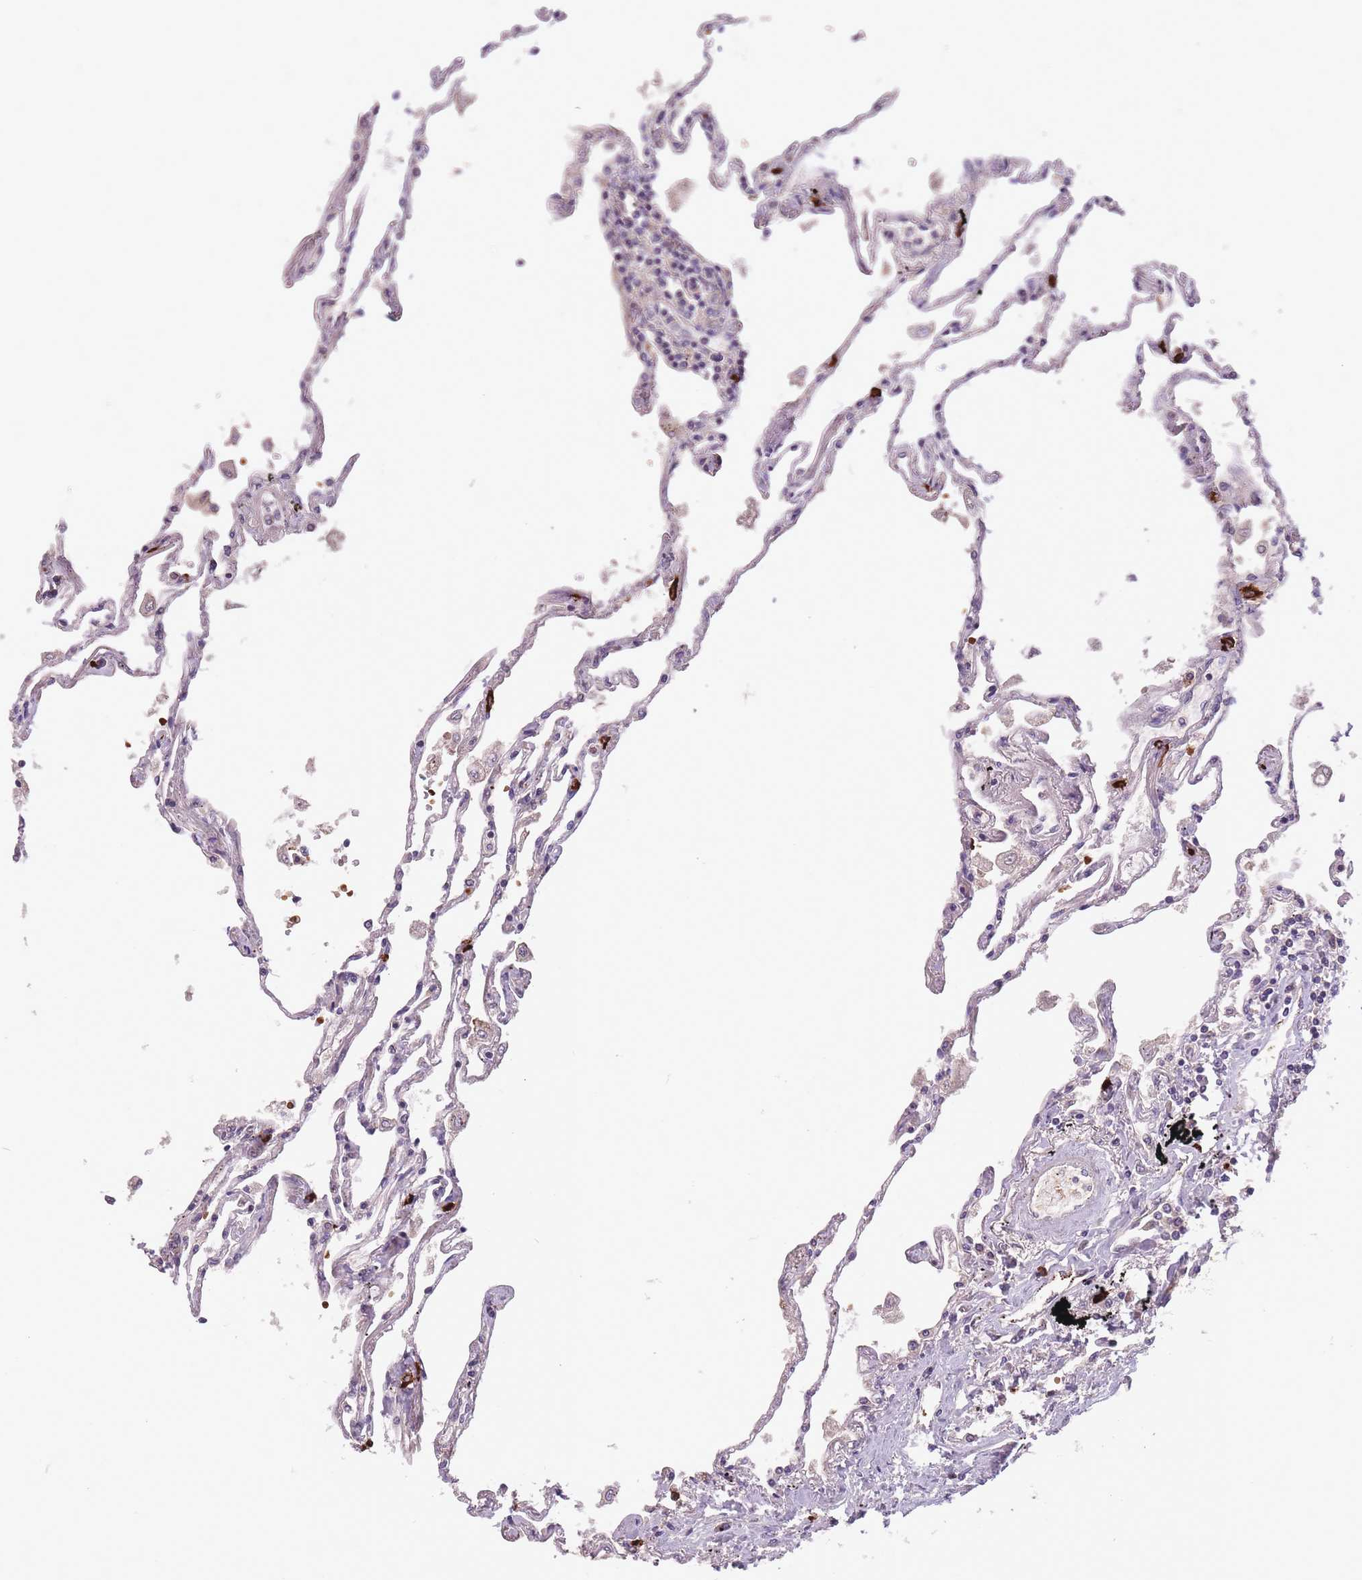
{"staining": {"intensity": "moderate", "quantity": "25%-75%", "location": "cytoplasmic/membranous,nuclear"}, "tissue": "lung", "cell_type": "Alveolar cells", "image_type": "normal", "snomed": [{"axis": "morphology", "description": "Normal tissue, NOS"}, {"axis": "topography", "description": "Lung"}], "caption": "The image demonstrates immunohistochemical staining of normal lung. There is moderate cytoplasmic/membranous,nuclear staining is appreciated in about 25%-75% of alveolar cells. The protein of interest is stained brown, and the nuclei are stained in blue (DAB (3,3'-diaminobenzidine) IHC with brightfield microscopy, high magnification).", "gene": "SECTM1", "patient": {"sex": "female", "age": 67}}